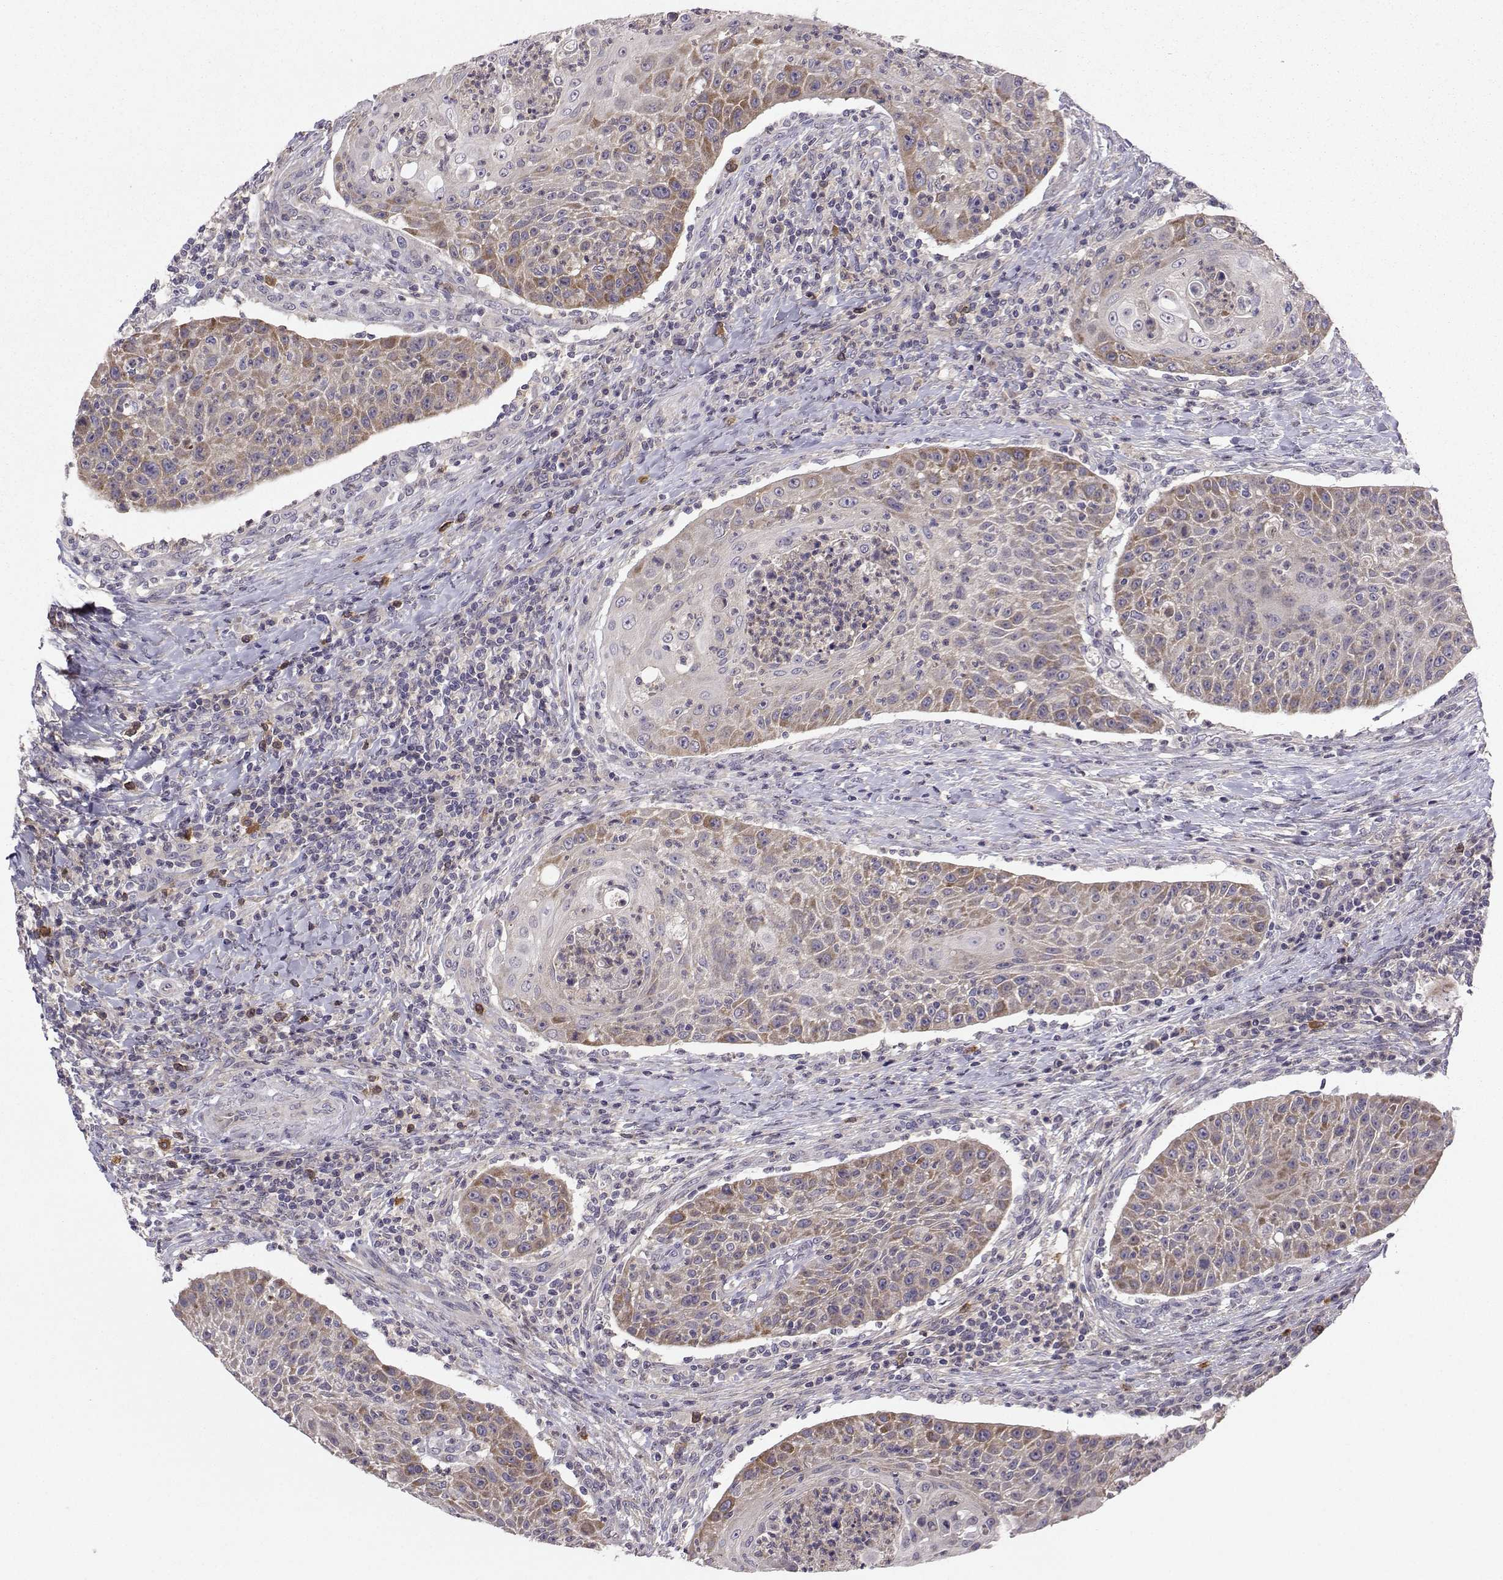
{"staining": {"intensity": "moderate", "quantity": "<25%", "location": "cytoplasmic/membranous"}, "tissue": "head and neck cancer", "cell_type": "Tumor cells", "image_type": "cancer", "snomed": [{"axis": "morphology", "description": "Squamous cell carcinoma, NOS"}, {"axis": "topography", "description": "Head-Neck"}], "caption": "A photomicrograph showing moderate cytoplasmic/membranous staining in approximately <25% of tumor cells in head and neck cancer, as visualized by brown immunohistochemical staining.", "gene": "STXBP5", "patient": {"sex": "male", "age": 69}}